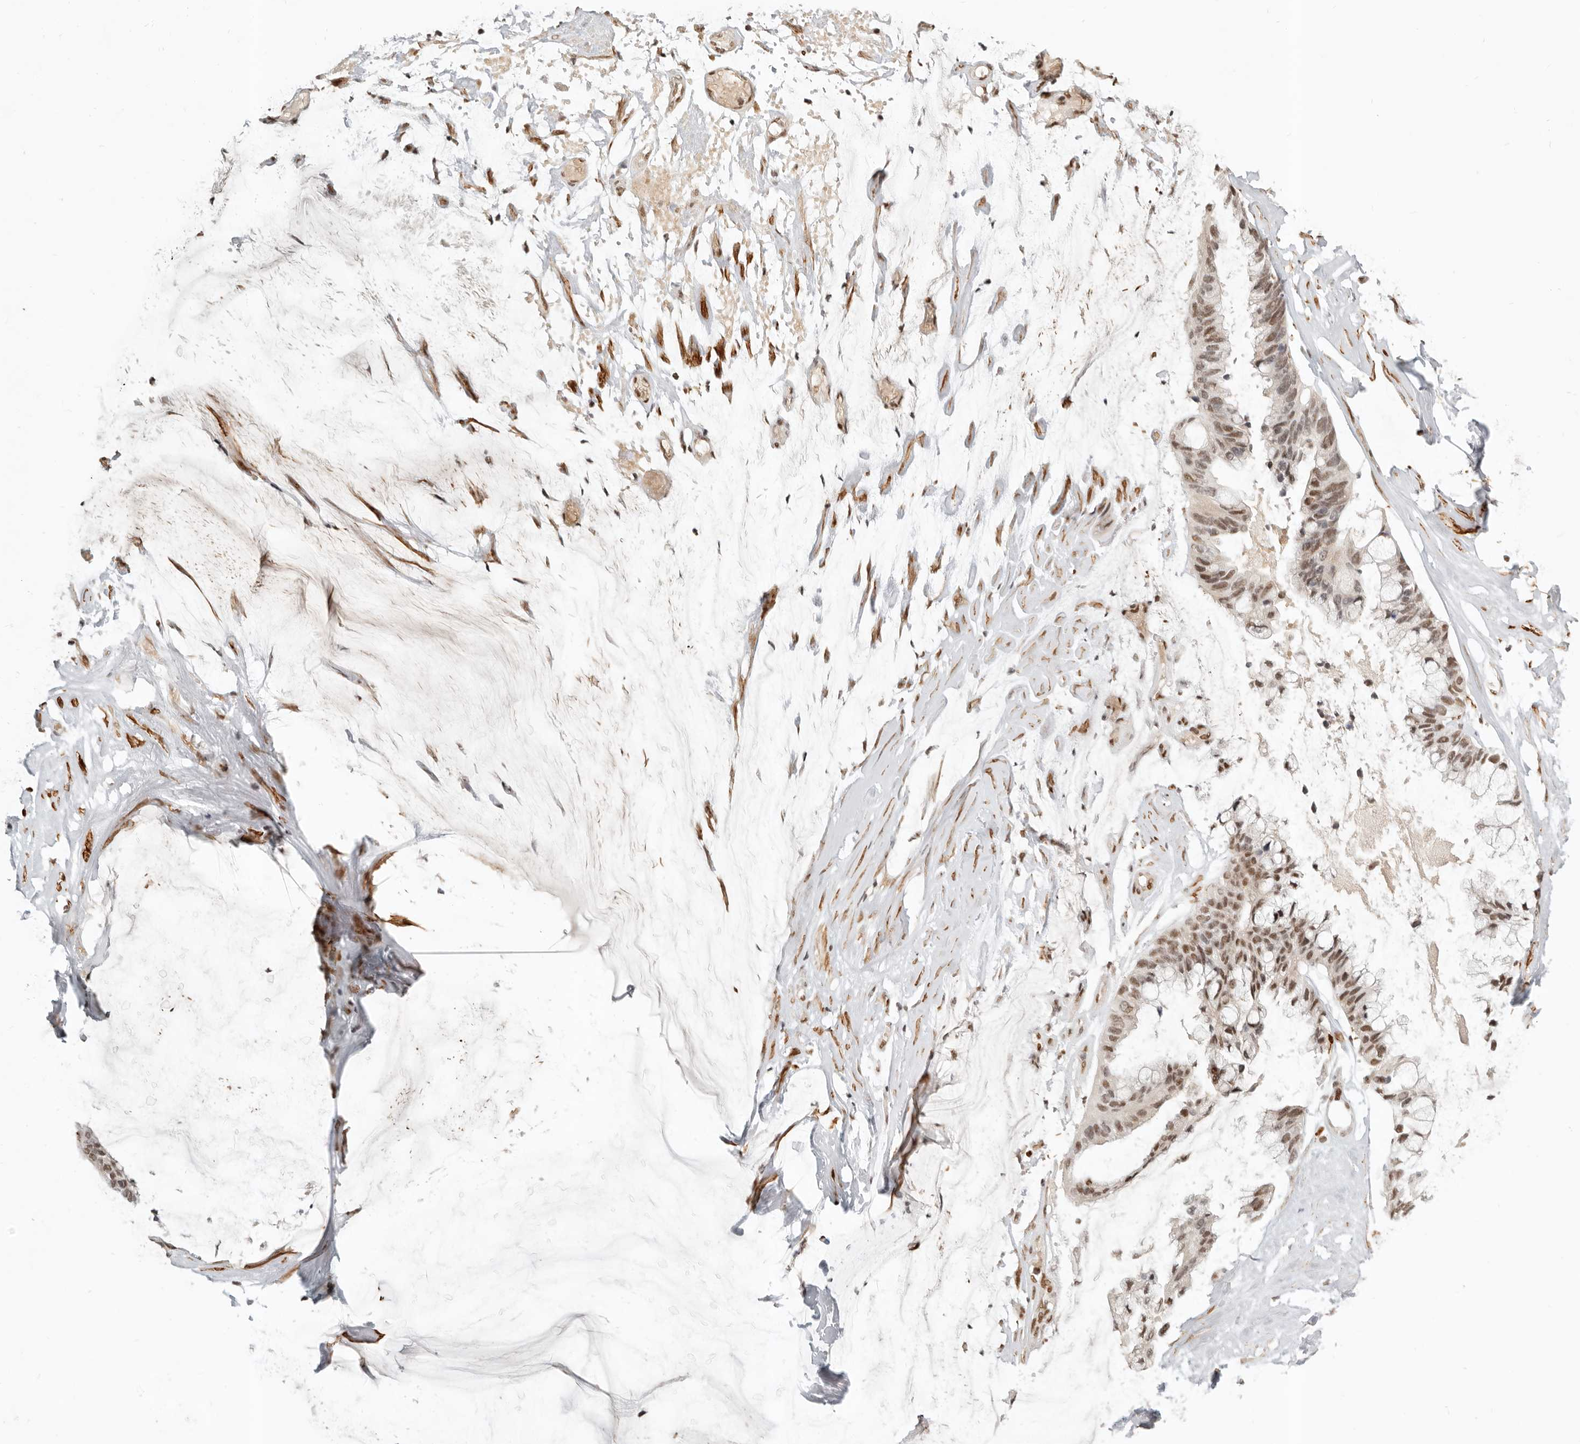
{"staining": {"intensity": "moderate", "quantity": ">75%", "location": "nuclear"}, "tissue": "ovarian cancer", "cell_type": "Tumor cells", "image_type": "cancer", "snomed": [{"axis": "morphology", "description": "Cystadenocarcinoma, mucinous, NOS"}, {"axis": "topography", "description": "Ovary"}], "caption": "Immunohistochemistry (DAB (3,3'-diaminobenzidine)) staining of human ovarian cancer (mucinous cystadenocarcinoma) exhibits moderate nuclear protein expression in approximately >75% of tumor cells.", "gene": "GABPA", "patient": {"sex": "female", "age": 39}}